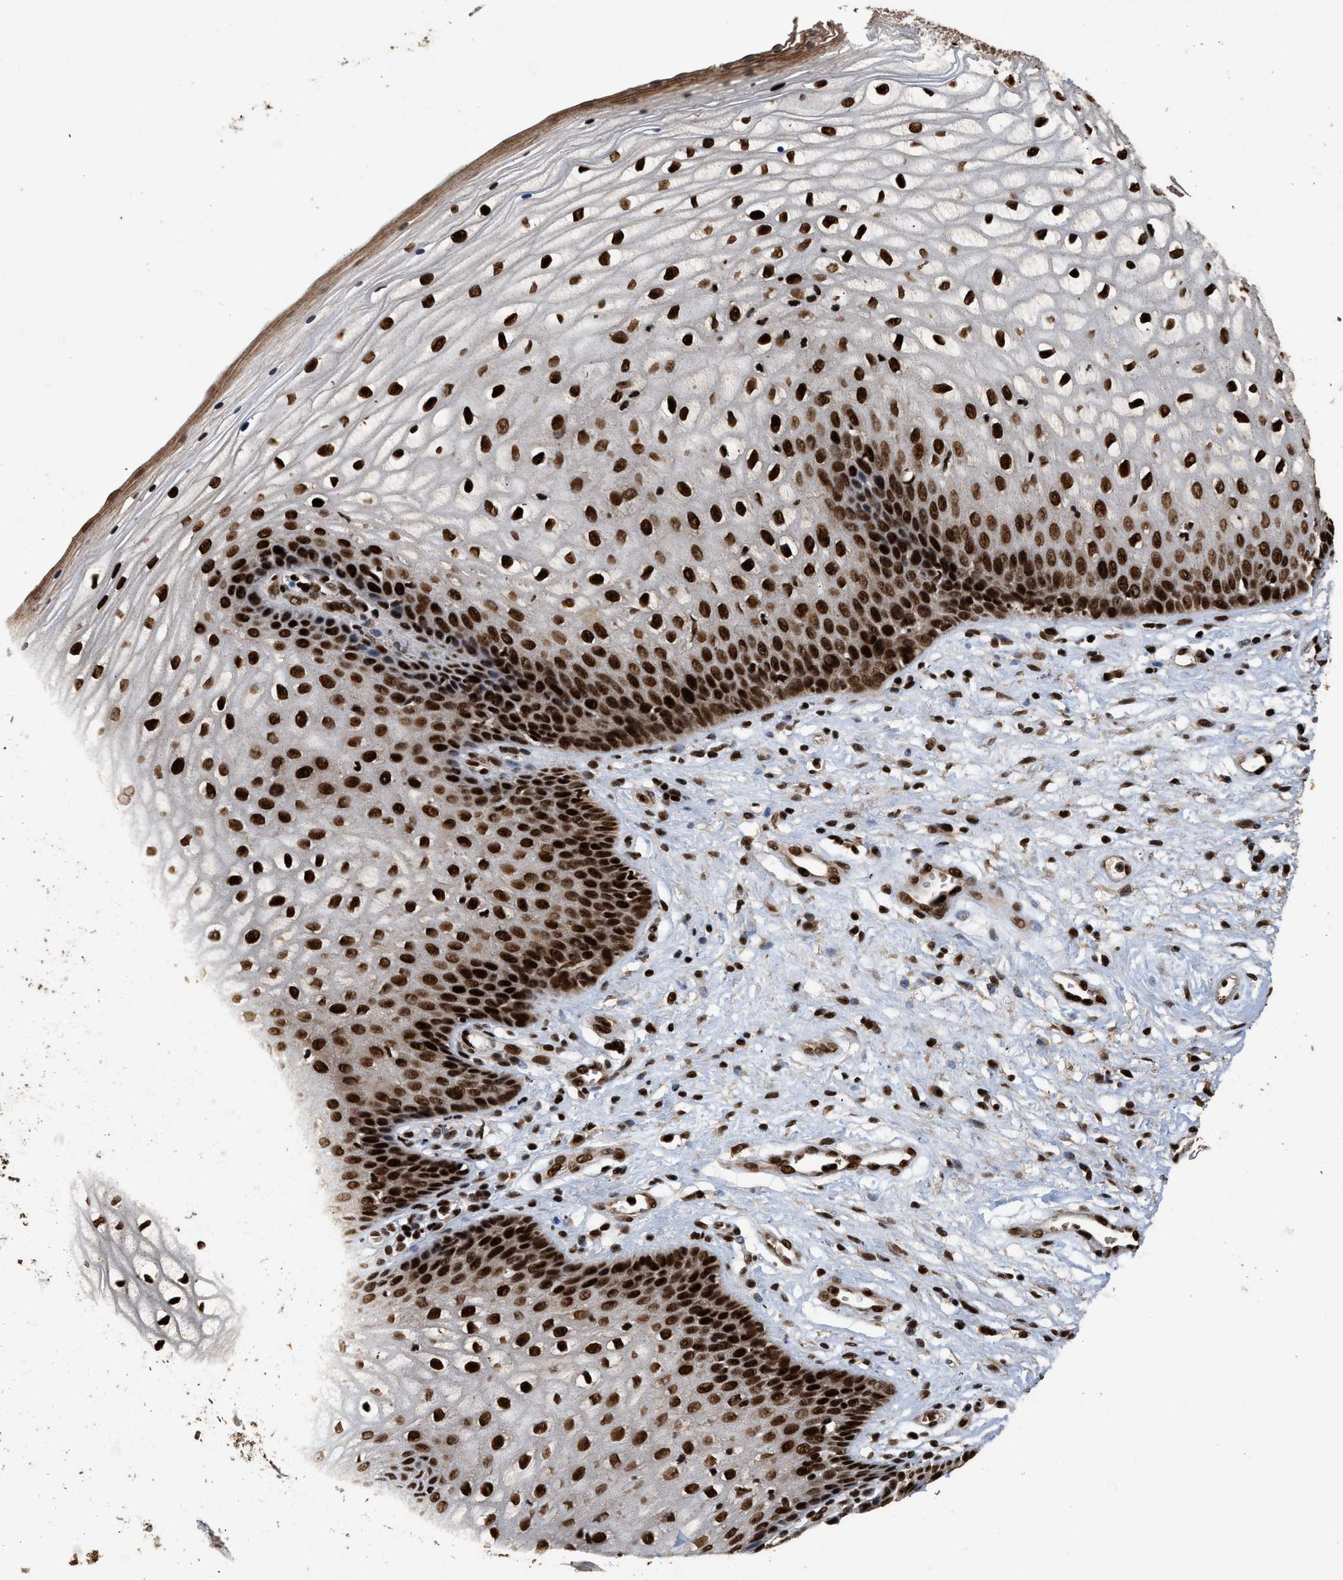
{"staining": {"intensity": "strong", "quantity": ">75%", "location": "nuclear"}, "tissue": "vagina", "cell_type": "Squamous epithelial cells", "image_type": "normal", "snomed": [{"axis": "morphology", "description": "Normal tissue, NOS"}, {"axis": "topography", "description": "Vagina"}], "caption": "A high-resolution micrograph shows IHC staining of unremarkable vagina, which exhibits strong nuclear positivity in approximately >75% of squamous epithelial cells.", "gene": "PPP4R3B", "patient": {"sex": "female", "age": 34}}